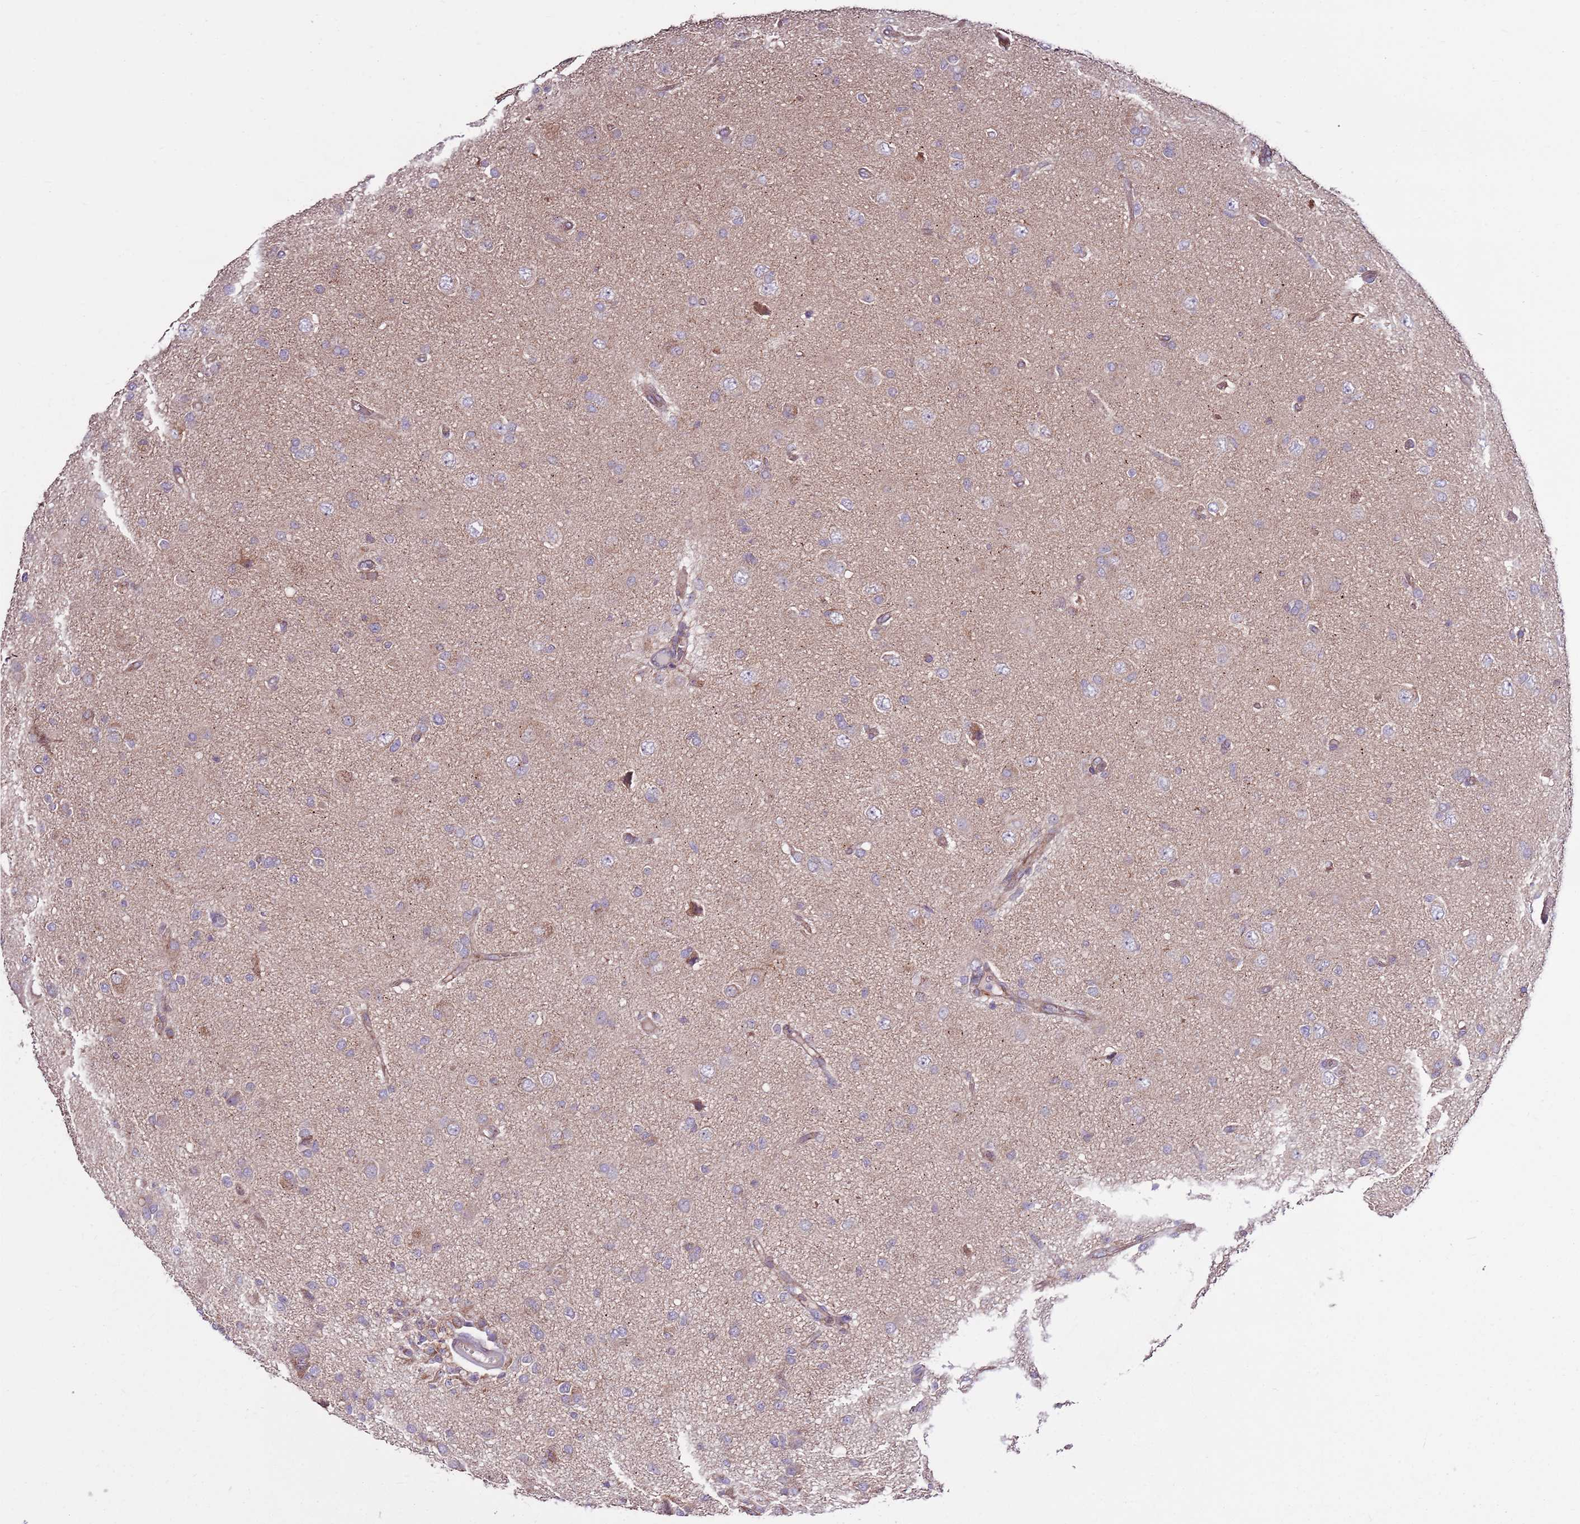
{"staining": {"intensity": "negative", "quantity": "none", "location": "none"}, "tissue": "glioma", "cell_type": "Tumor cells", "image_type": "cancer", "snomed": [{"axis": "morphology", "description": "Glioma, malignant, High grade"}, {"axis": "topography", "description": "Brain"}], "caption": "This is an immunohistochemistry (IHC) image of human malignant high-grade glioma. There is no expression in tumor cells.", "gene": "SMG1", "patient": {"sex": "female", "age": 57}}